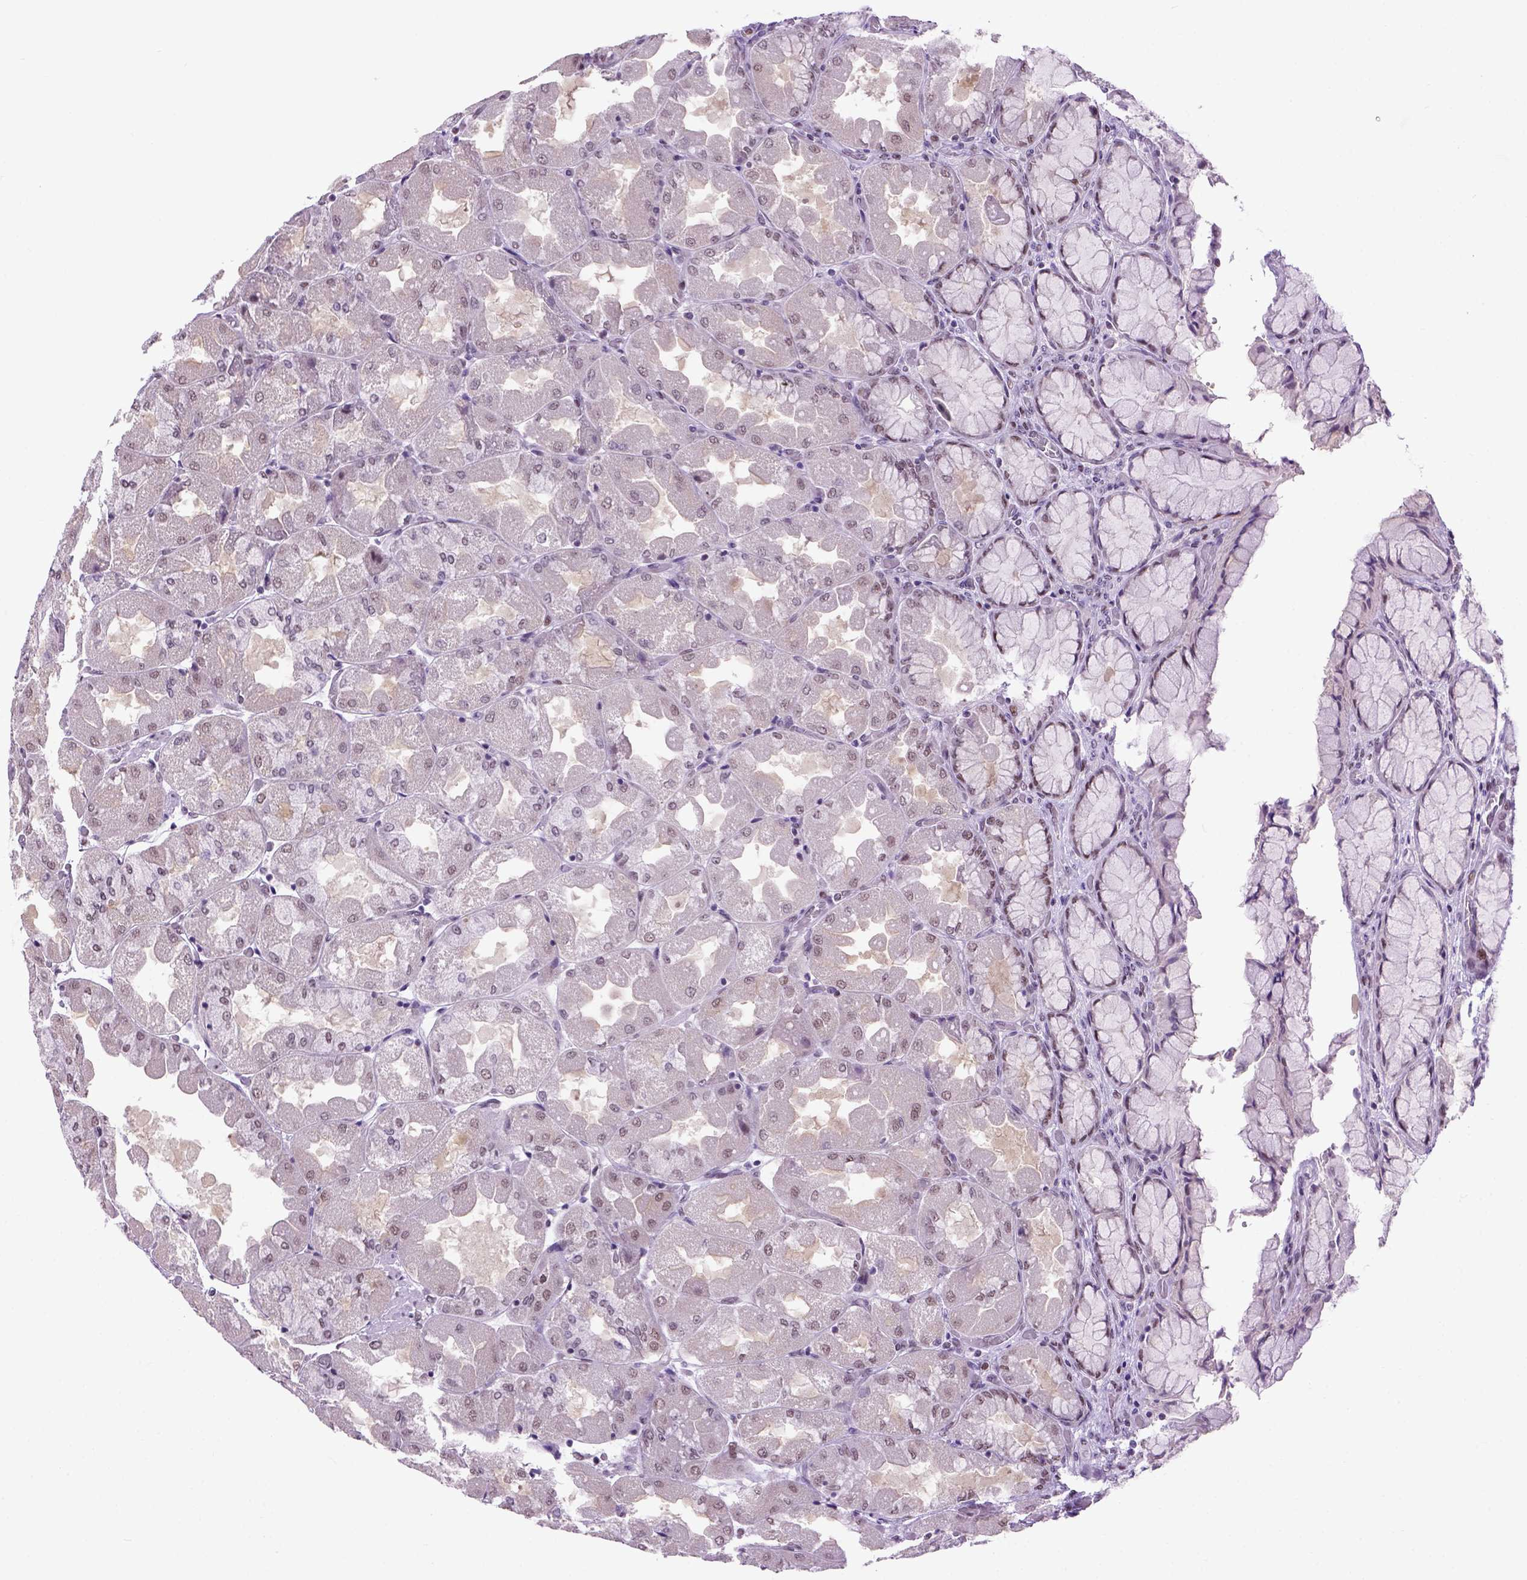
{"staining": {"intensity": "moderate", "quantity": "<25%", "location": "nuclear"}, "tissue": "stomach", "cell_type": "Glandular cells", "image_type": "normal", "snomed": [{"axis": "morphology", "description": "Normal tissue, NOS"}, {"axis": "topography", "description": "Stomach"}], "caption": "Normal stomach exhibits moderate nuclear expression in approximately <25% of glandular cells, visualized by immunohistochemistry.", "gene": "TBPL1", "patient": {"sex": "female", "age": 61}}